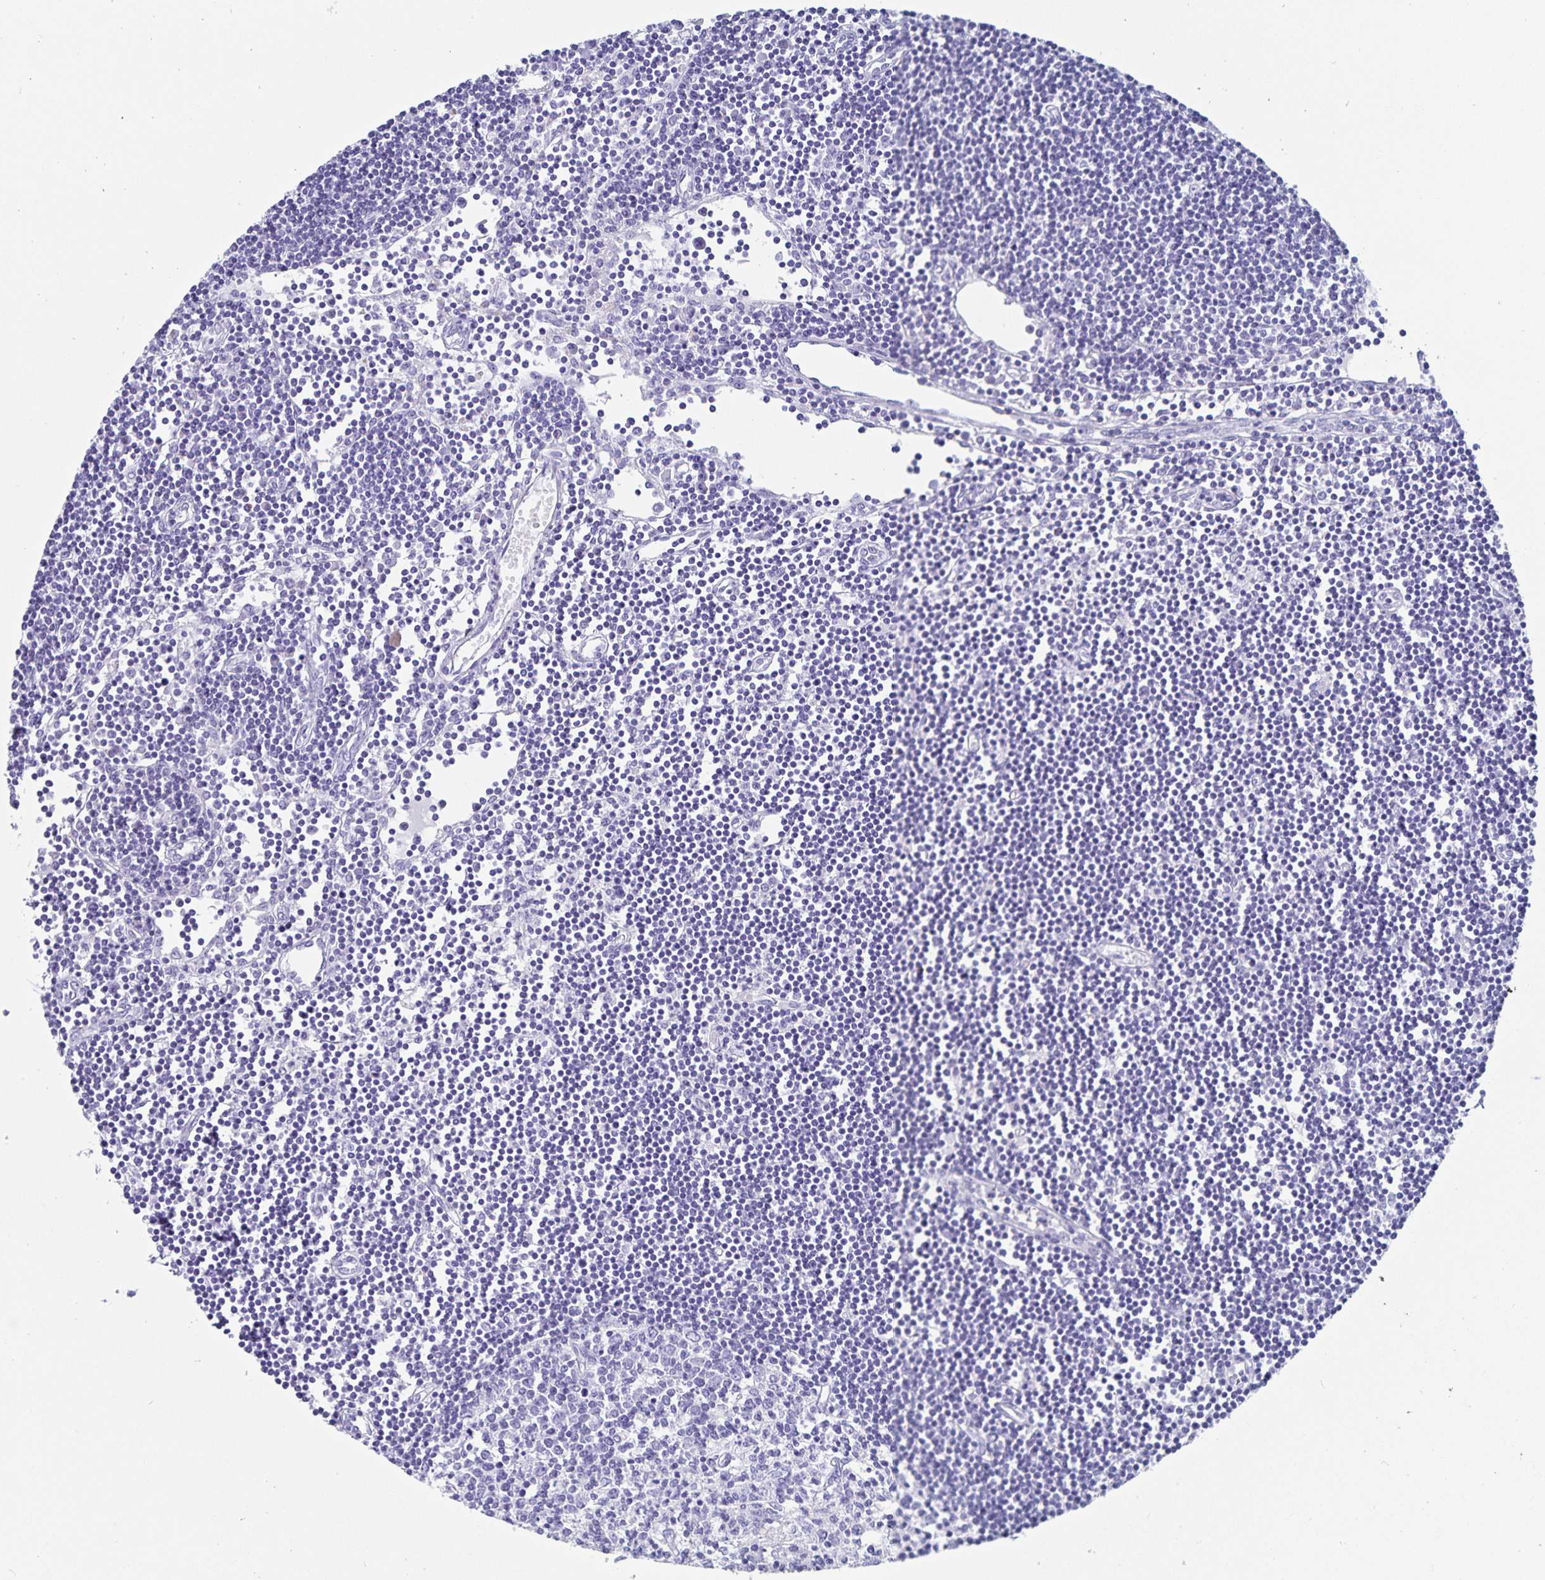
{"staining": {"intensity": "negative", "quantity": "none", "location": "none"}, "tissue": "lymph node", "cell_type": "Germinal center cells", "image_type": "normal", "snomed": [{"axis": "morphology", "description": "Normal tissue, NOS"}, {"axis": "topography", "description": "Lymph node"}], "caption": "This is a micrograph of immunohistochemistry (IHC) staining of unremarkable lymph node, which shows no staining in germinal center cells.", "gene": "C19orf73", "patient": {"sex": "female", "age": 65}}